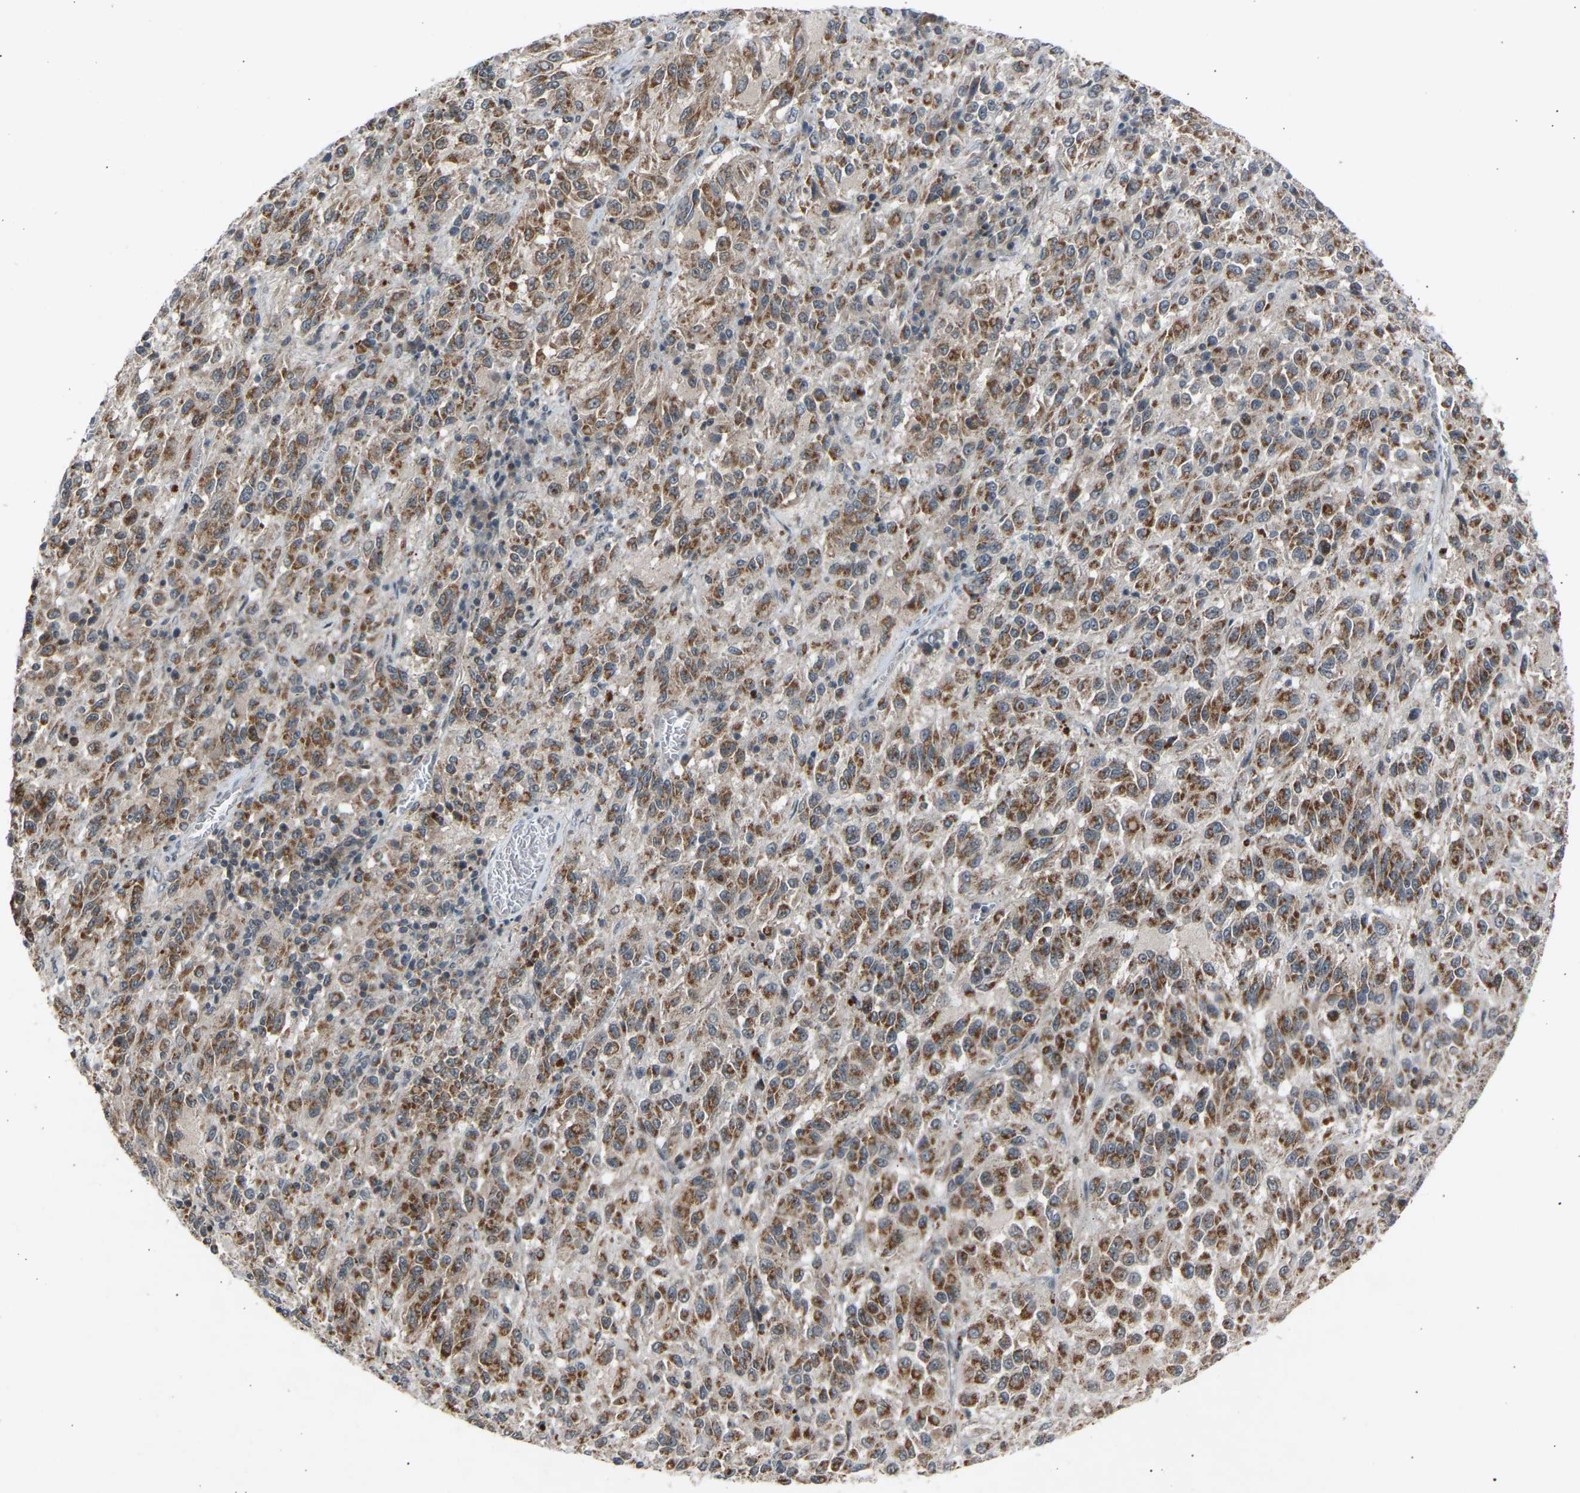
{"staining": {"intensity": "moderate", "quantity": ">75%", "location": "cytoplasmic/membranous"}, "tissue": "melanoma", "cell_type": "Tumor cells", "image_type": "cancer", "snomed": [{"axis": "morphology", "description": "Malignant melanoma, Metastatic site"}, {"axis": "topography", "description": "Lung"}], "caption": "Melanoma stained for a protein demonstrates moderate cytoplasmic/membranous positivity in tumor cells.", "gene": "SLIRP", "patient": {"sex": "male", "age": 64}}